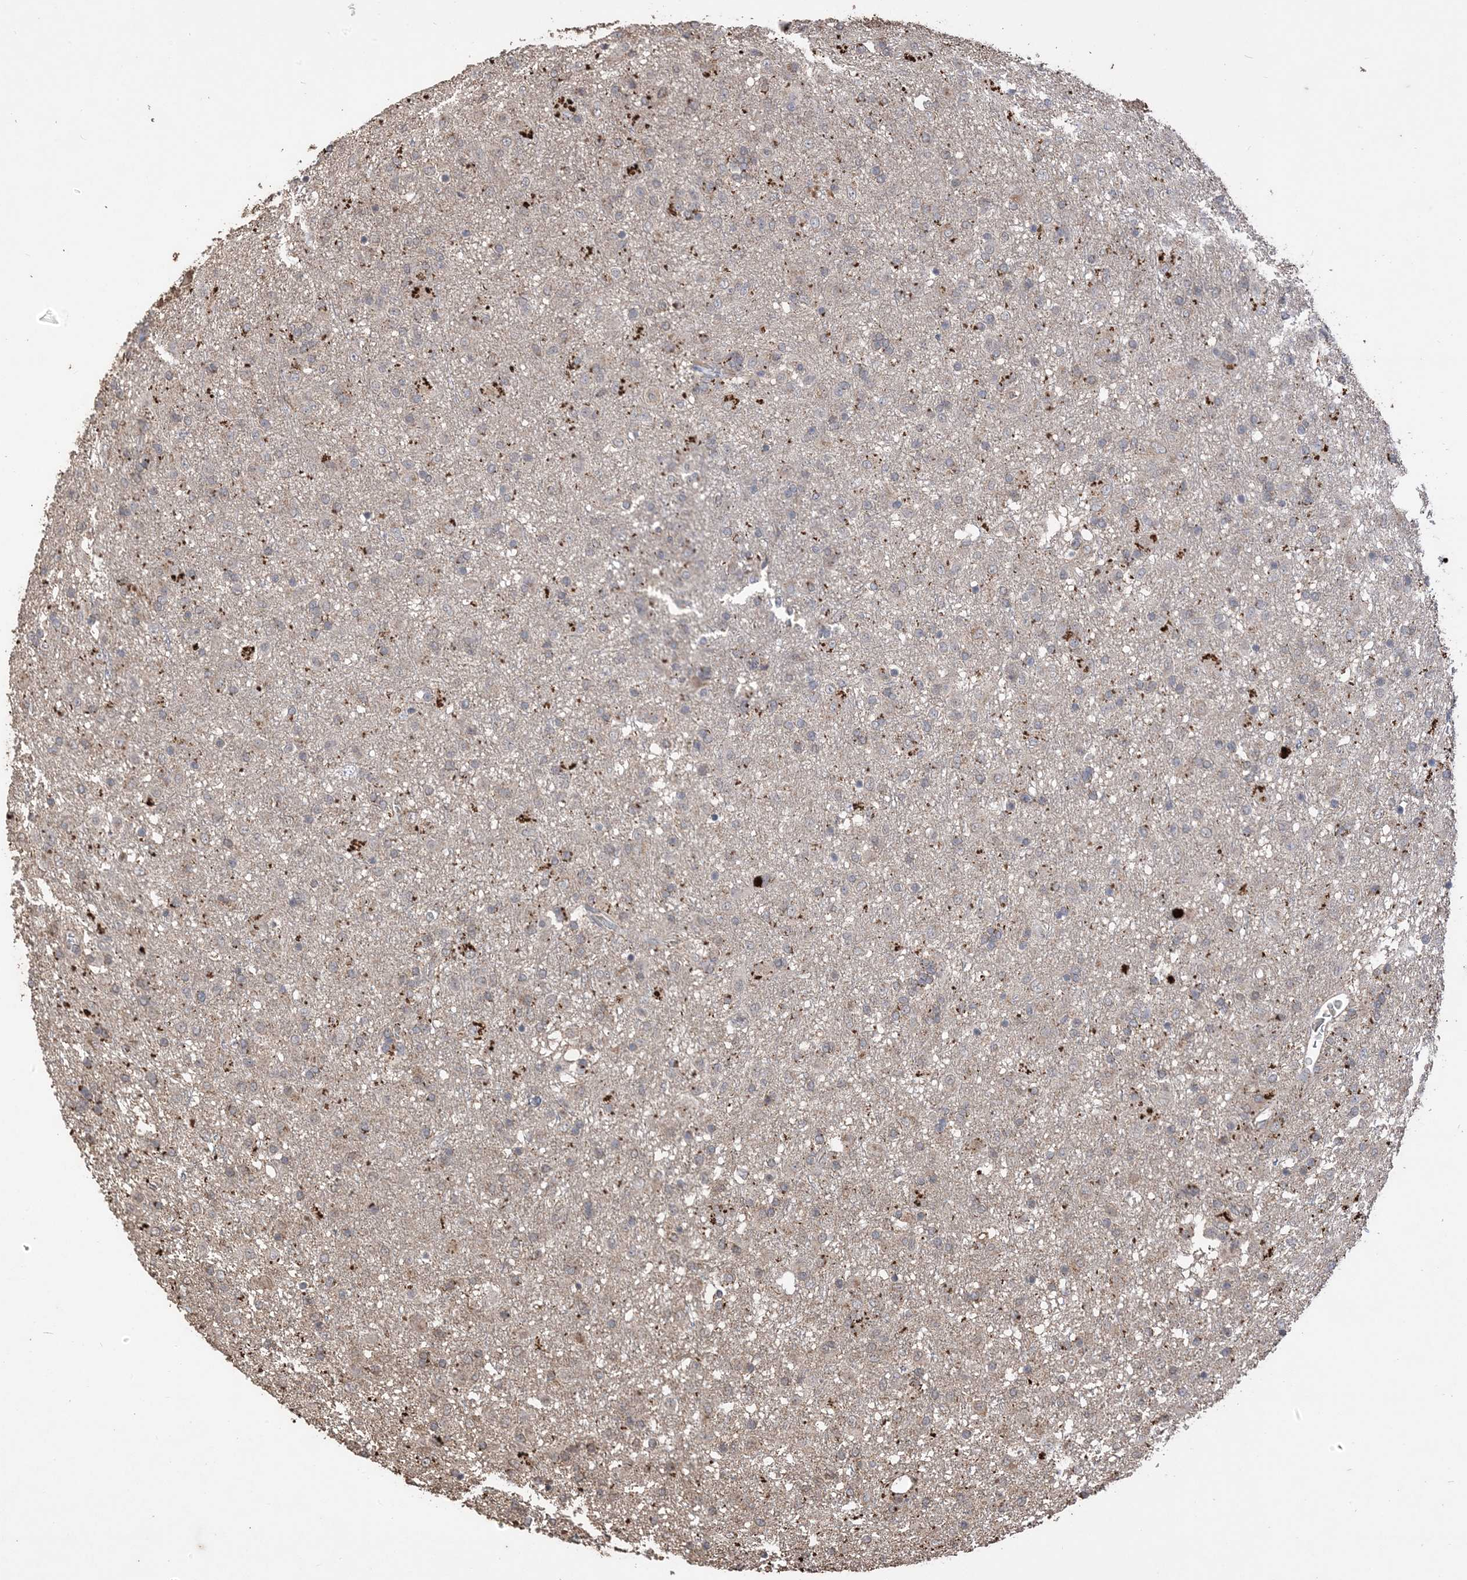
{"staining": {"intensity": "weak", "quantity": "<25%", "location": "cytoplasmic/membranous"}, "tissue": "glioma", "cell_type": "Tumor cells", "image_type": "cancer", "snomed": [{"axis": "morphology", "description": "Glioma, malignant, Low grade"}, {"axis": "topography", "description": "Brain"}], "caption": "A high-resolution image shows immunohistochemistry staining of malignant low-grade glioma, which exhibits no significant expression in tumor cells.", "gene": "HPS4", "patient": {"sex": "male", "age": 65}}